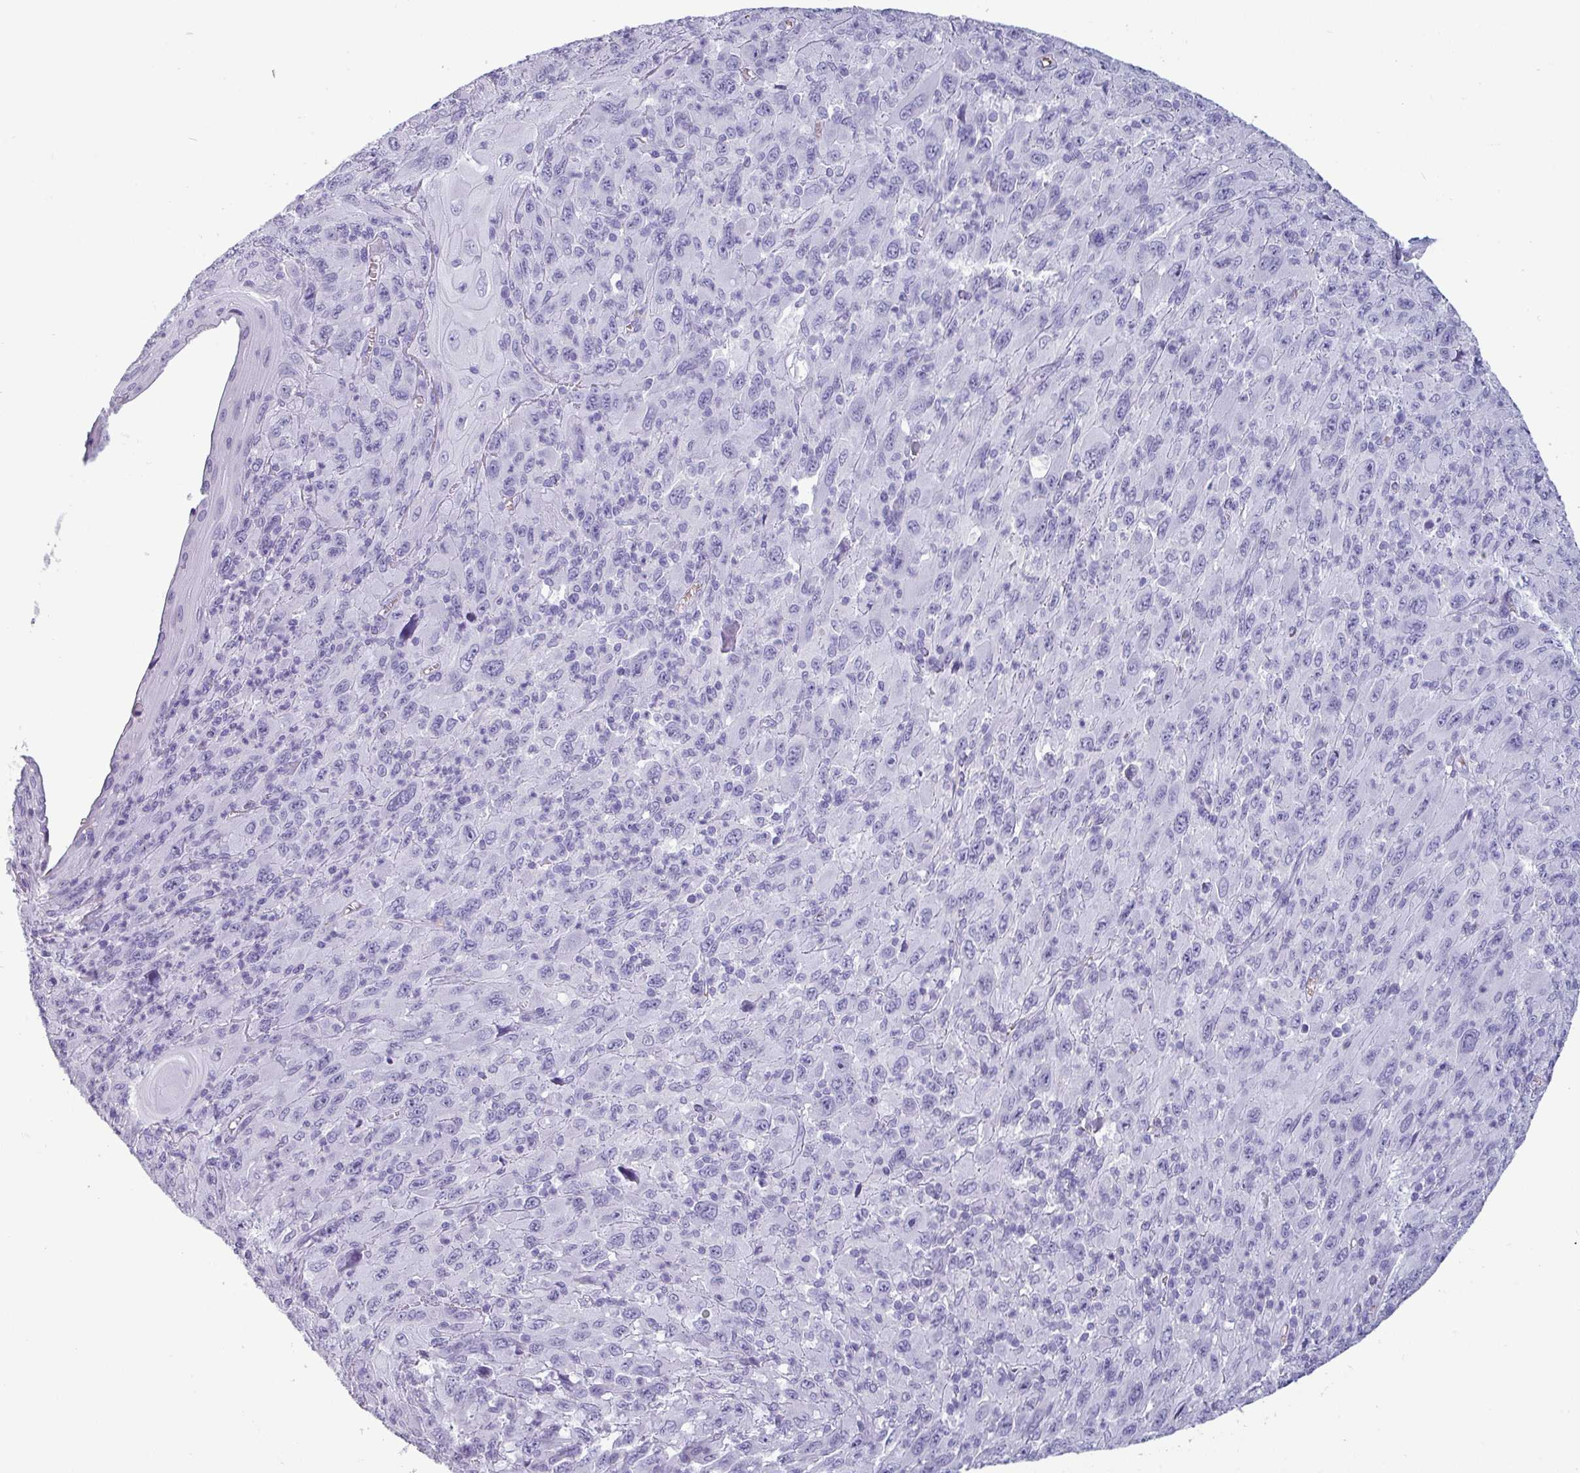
{"staining": {"intensity": "negative", "quantity": "none", "location": "none"}, "tissue": "melanoma", "cell_type": "Tumor cells", "image_type": "cancer", "snomed": [{"axis": "morphology", "description": "Malignant melanoma, Metastatic site"}, {"axis": "topography", "description": "Skin"}], "caption": "Immunohistochemistry photomicrograph of neoplastic tissue: malignant melanoma (metastatic site) stained with DAB (3,3'-diaminobenzidine) reveals no significant protein staining in tumor cells.", "gene": "CRYBB2", "patient": {"sex": "female", "age": 56}}